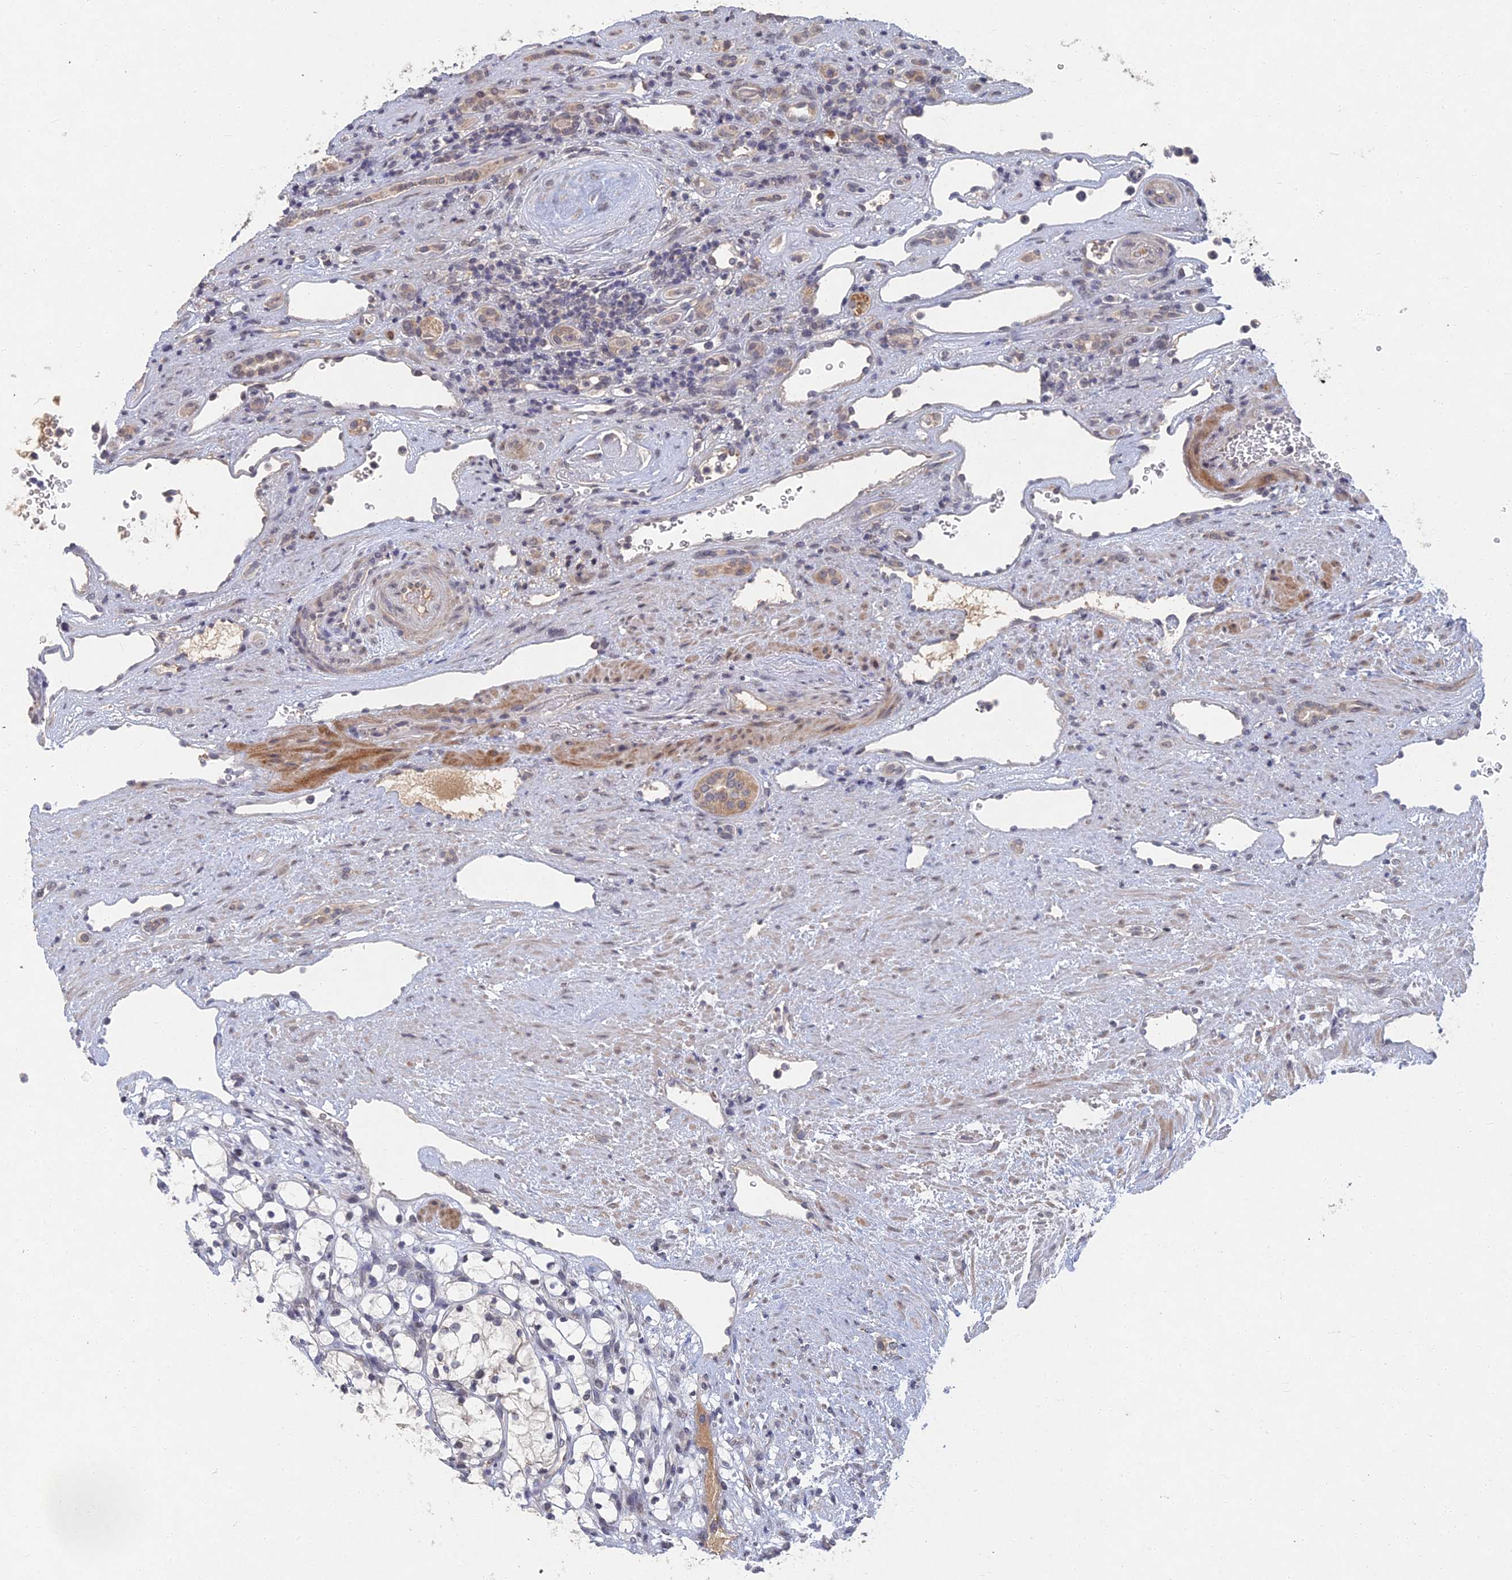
{"staining": {"intensity": "negative", "quantity": "none", "location": "none"}, "tissue": "renal cancer", "cell_type": "Tumor cells", "image_type": "cancer", "snomed": [{"axis": "morphology", "description": "Adenocarcinoma, NOS"}, {"axis": "topography", "description": "Kidney"}], "caption": "Photomicrograph shows no protein expression in tumor cells of renal cancer tissue.", "gene": "GNA15", "patient": {"sex": "female", "age": 69}}